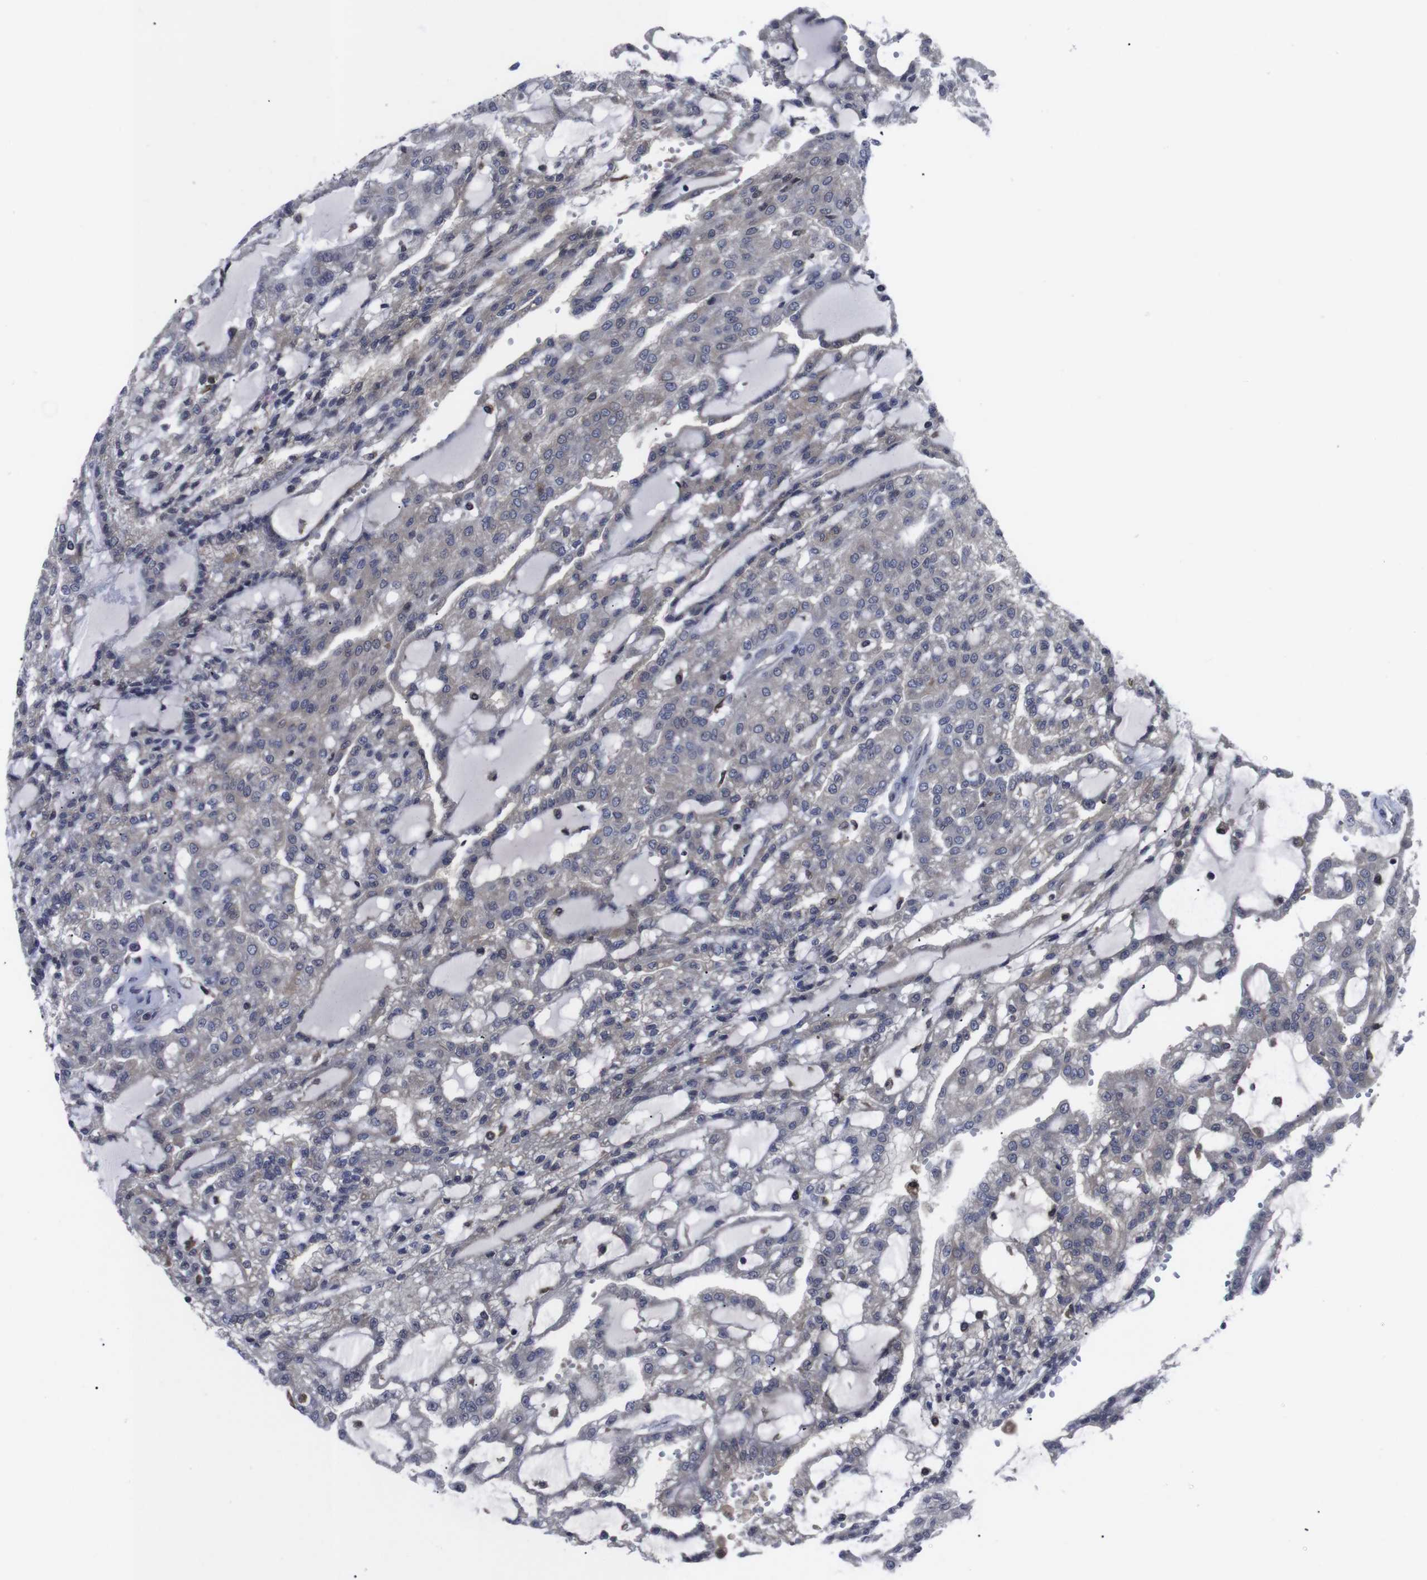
{"staining": {"intensity": "weak", "quantity": "<25%", "location": "cytoplasmic/membranous"}, "tissue": "renal cancer", "cell_type": "Tumor cells", "image_type": "cancer", "snomed": [{"axis": "morphology", "description": "Adenocarcinoma, NOS"}, {"axis": "topography", "description": "Kidney"}], "caption": "A photomicrograph of renal adenocarcinoma stained for a protein demonstrates no brown staining in tumor cells. The staining is performed using DAB brown chromogen with nuclei counter-stained in using hematoxylin.", "gene": "HPRT1", "patient": {"sex": "male", "age": 63}}